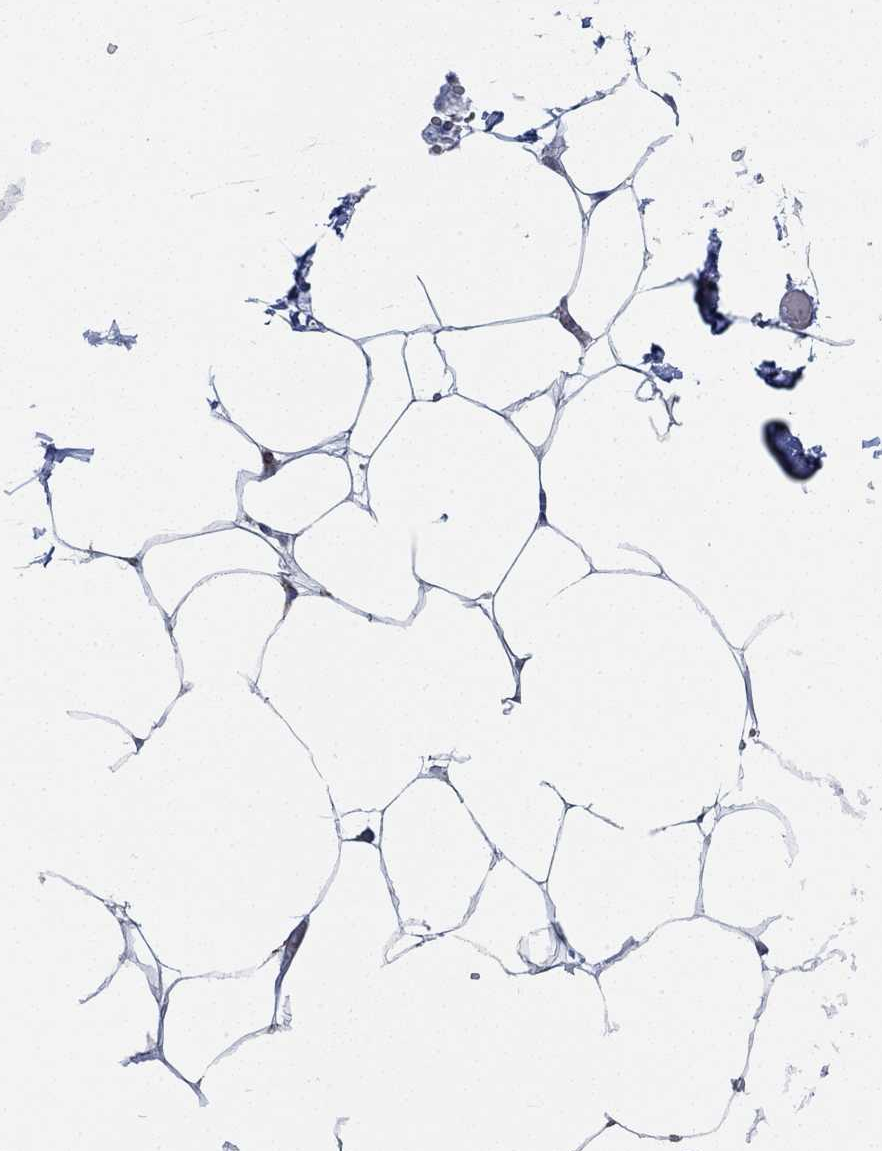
{"staining": {"intensity": "negative", "quantity": "none", "location": "none"}, "tissue": "adipose tissue", "cell_type": "Adipocytes", "image_type": "normal", "snomed": [{"axis": "morphology", "description": "Normal tissue, NOS"}, {"axis": "topography", "description": "Adipose tissue"}], "caption": "This is a micrograph of immunohistochemistry staining of normal adipose tissue, which shows no staining in adipocytes. The staining was performed using DAB (3,3'-diaminobenzidine) to visualize the protein expression in brown, while the nuclei were stained in blue with hematoxylin (Magnification: 20x).", "gene": "STC2", "patient": {"sex": "male", "age": 57}}